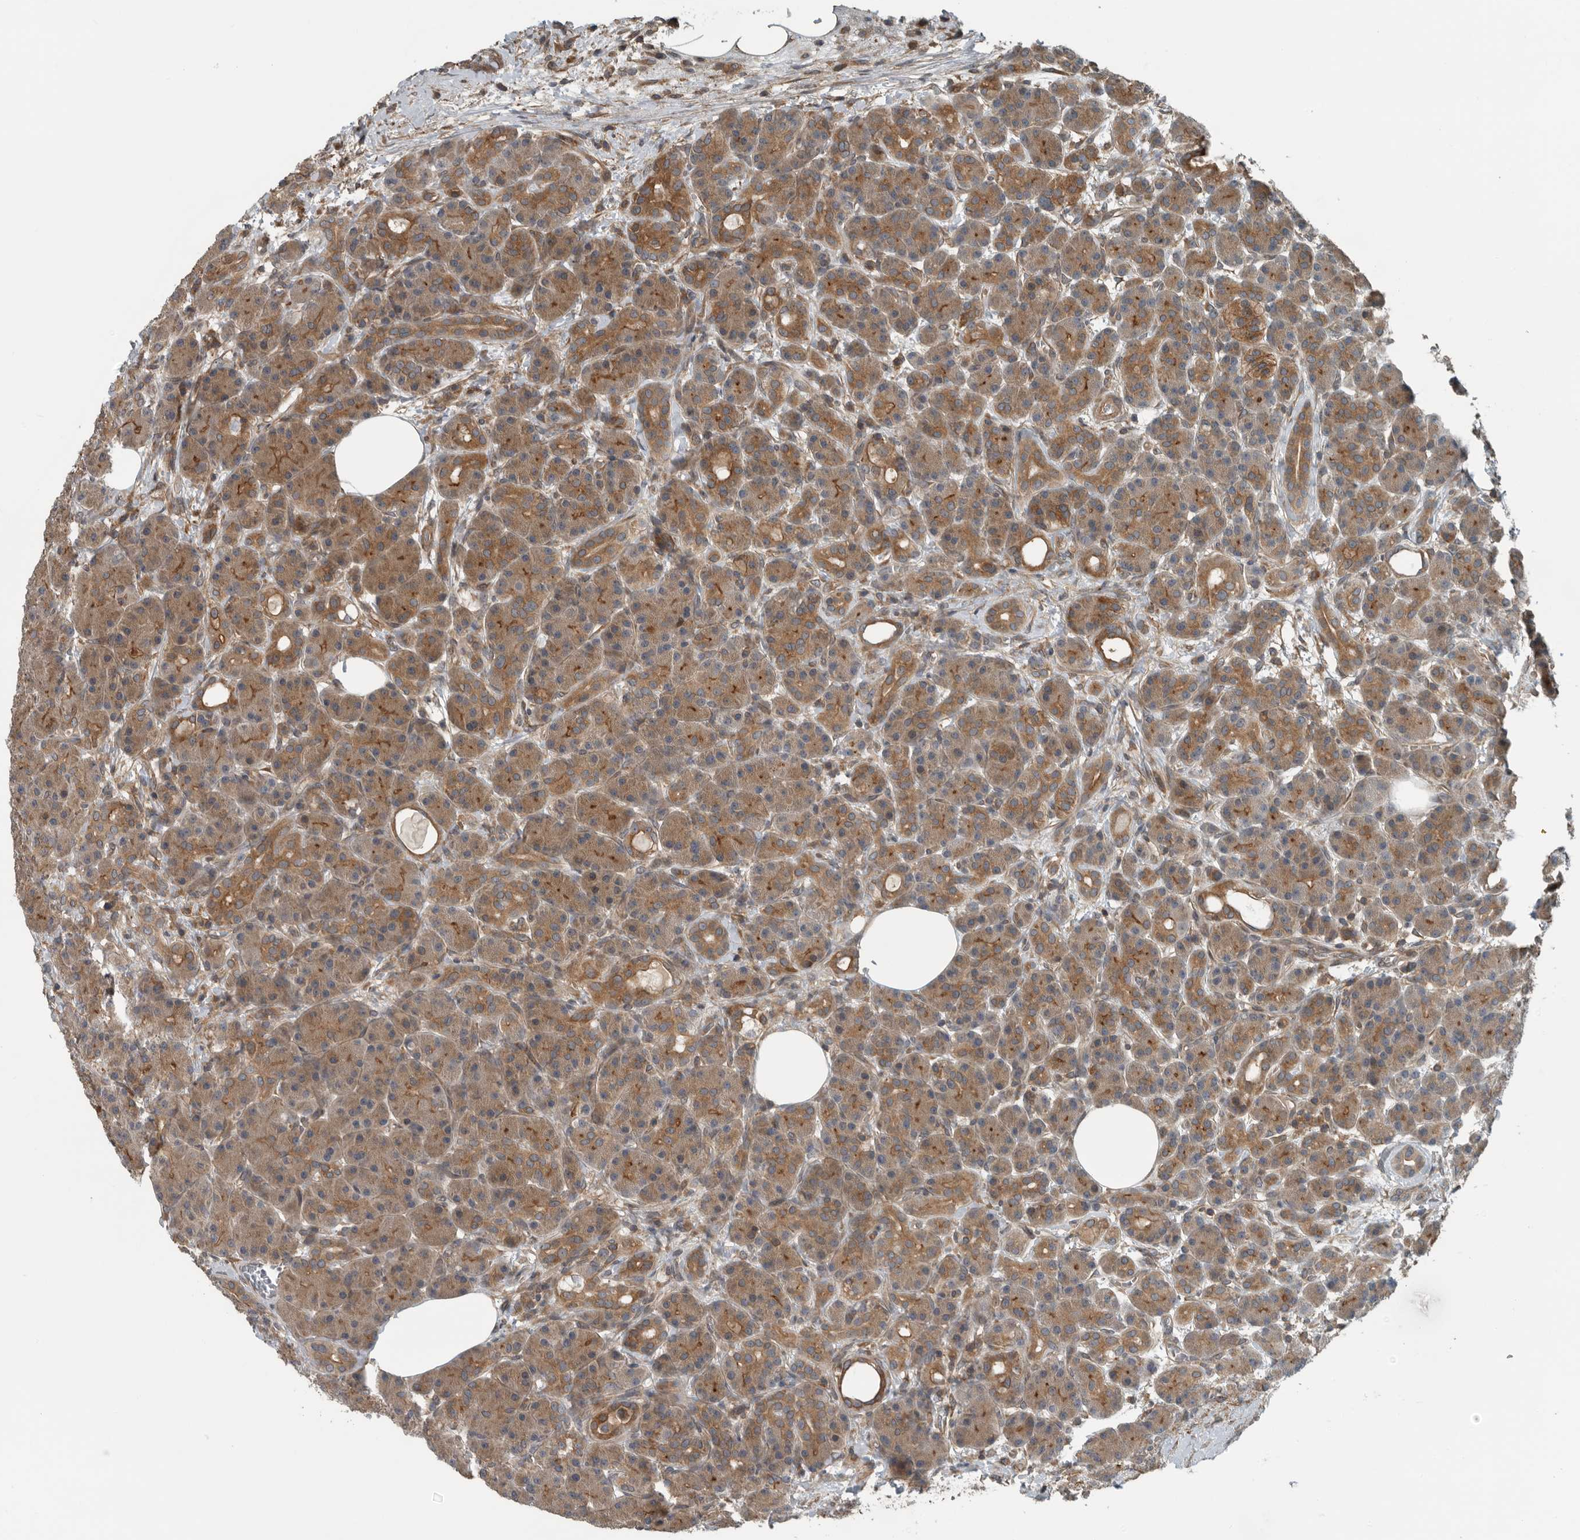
{"staining": {"intensity": "moderate", "quantity": ">75%", "location": "cytoplasmic/membranous"}, "tissue": "pancreas", "cell_type": "Exocrine glandular cells", "image_type": "normal", "snomed": [{"axis": "morphology", "description": "Normal tissue, NOS"}, {"axis": "topography", "description": "Pancreas"}], "caption": "Protein analysis of unremarkable pancreas displays moderate cytoplasmic/membranous staining in about >75% of exocrine glandular cells. The staining was performed using DAB (3,3'-diaminobenzidine) to visualize the protein expression in brown, while the nuclei were stained in blue with hematoxylin (Magnification: 20x).", "gene": "AMFR", "patient": {"sex": "male", "age": 63}}